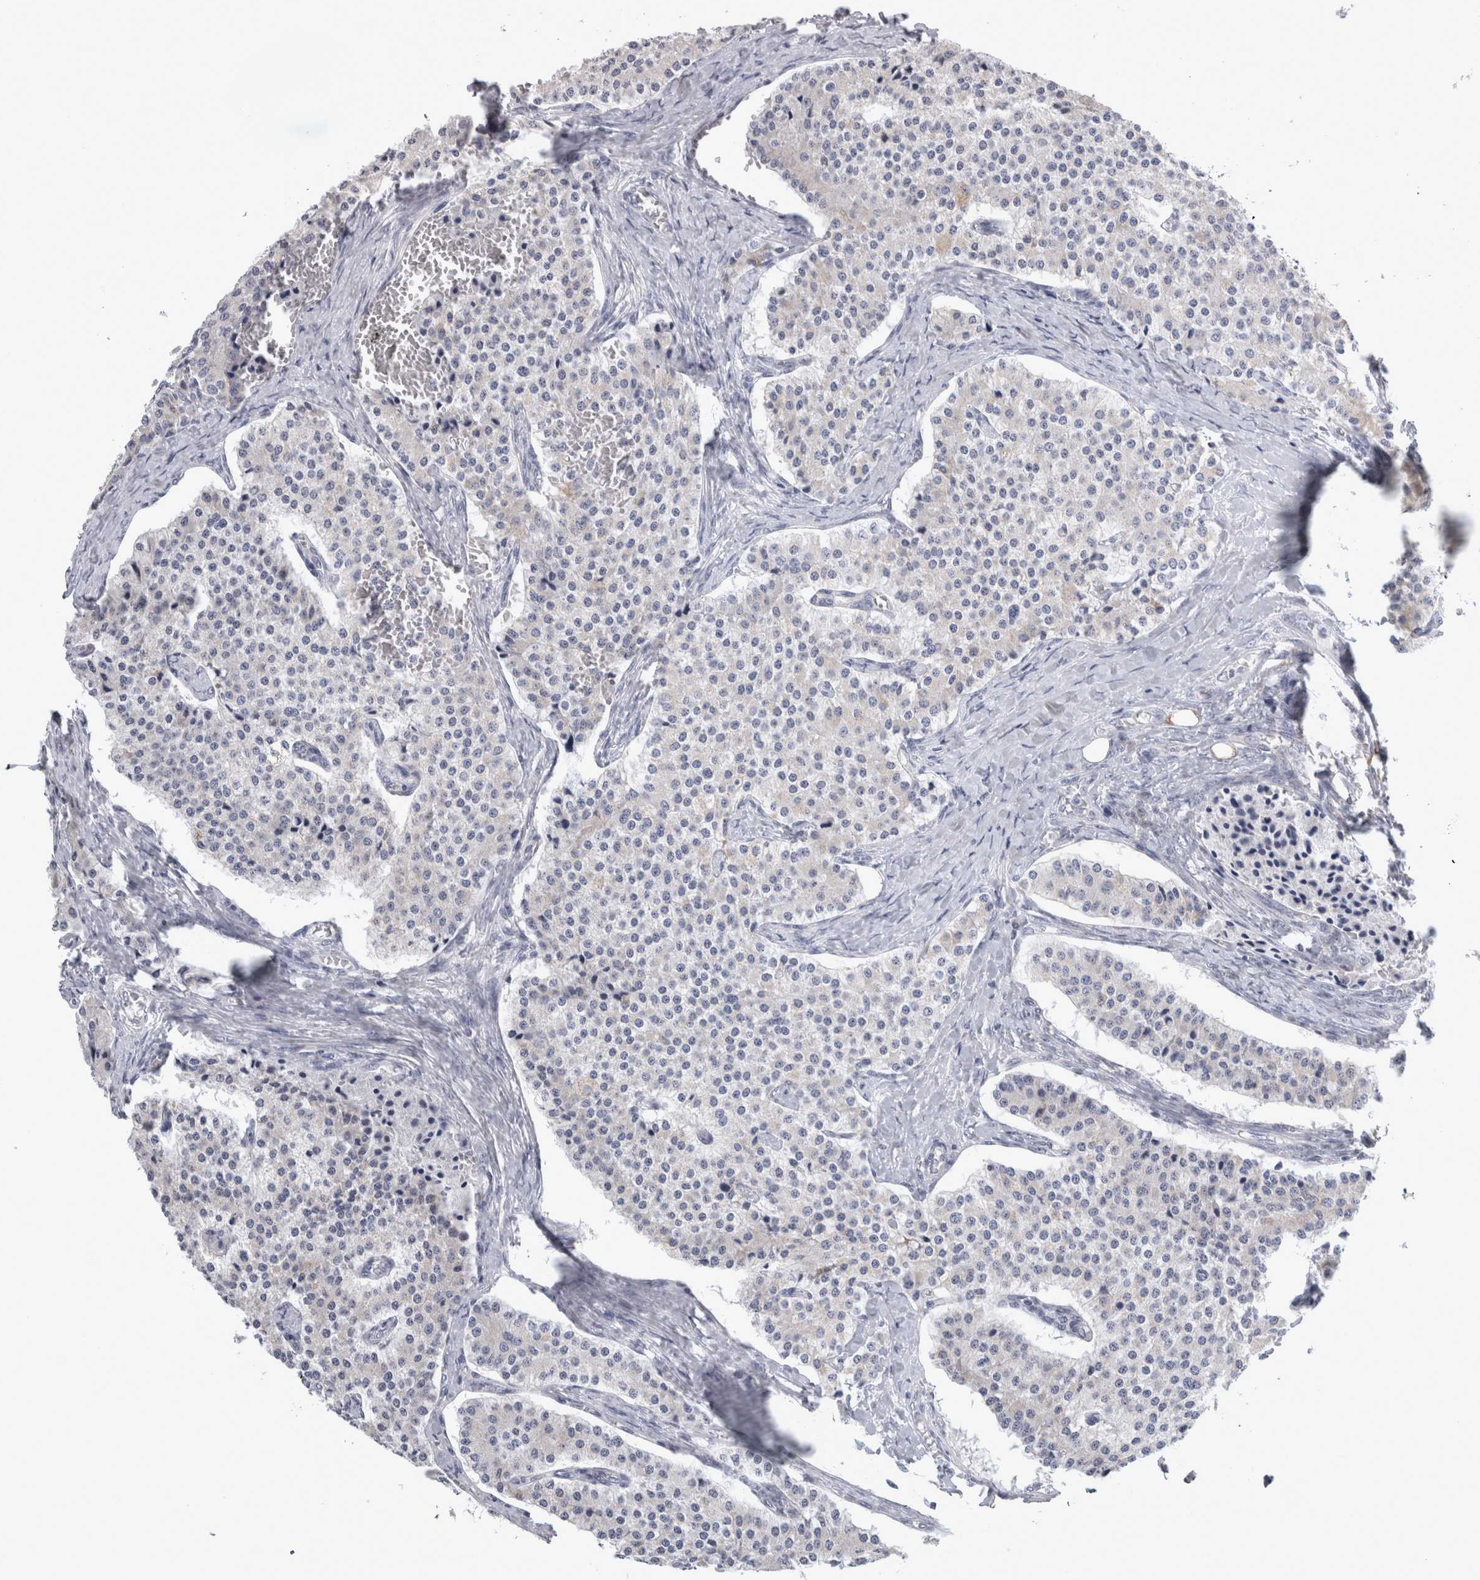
{"staining": {"intensity": "negative", "quantity": "none", "location": "none"}, "tissue": "carcinoid", "cell_type": "Tumor cells", "image_type": "cancer", "snomed": [{"axis": "morphology", "description": "Carcinoid, malignant, NOS"}, {"axis": "topography", "description": "Colon"}], "caption": "Tumor cells are negative for brown protein staining in carcinoid.", "gene": "TCAP", "patient": {"sex": "female", "age": 52}}